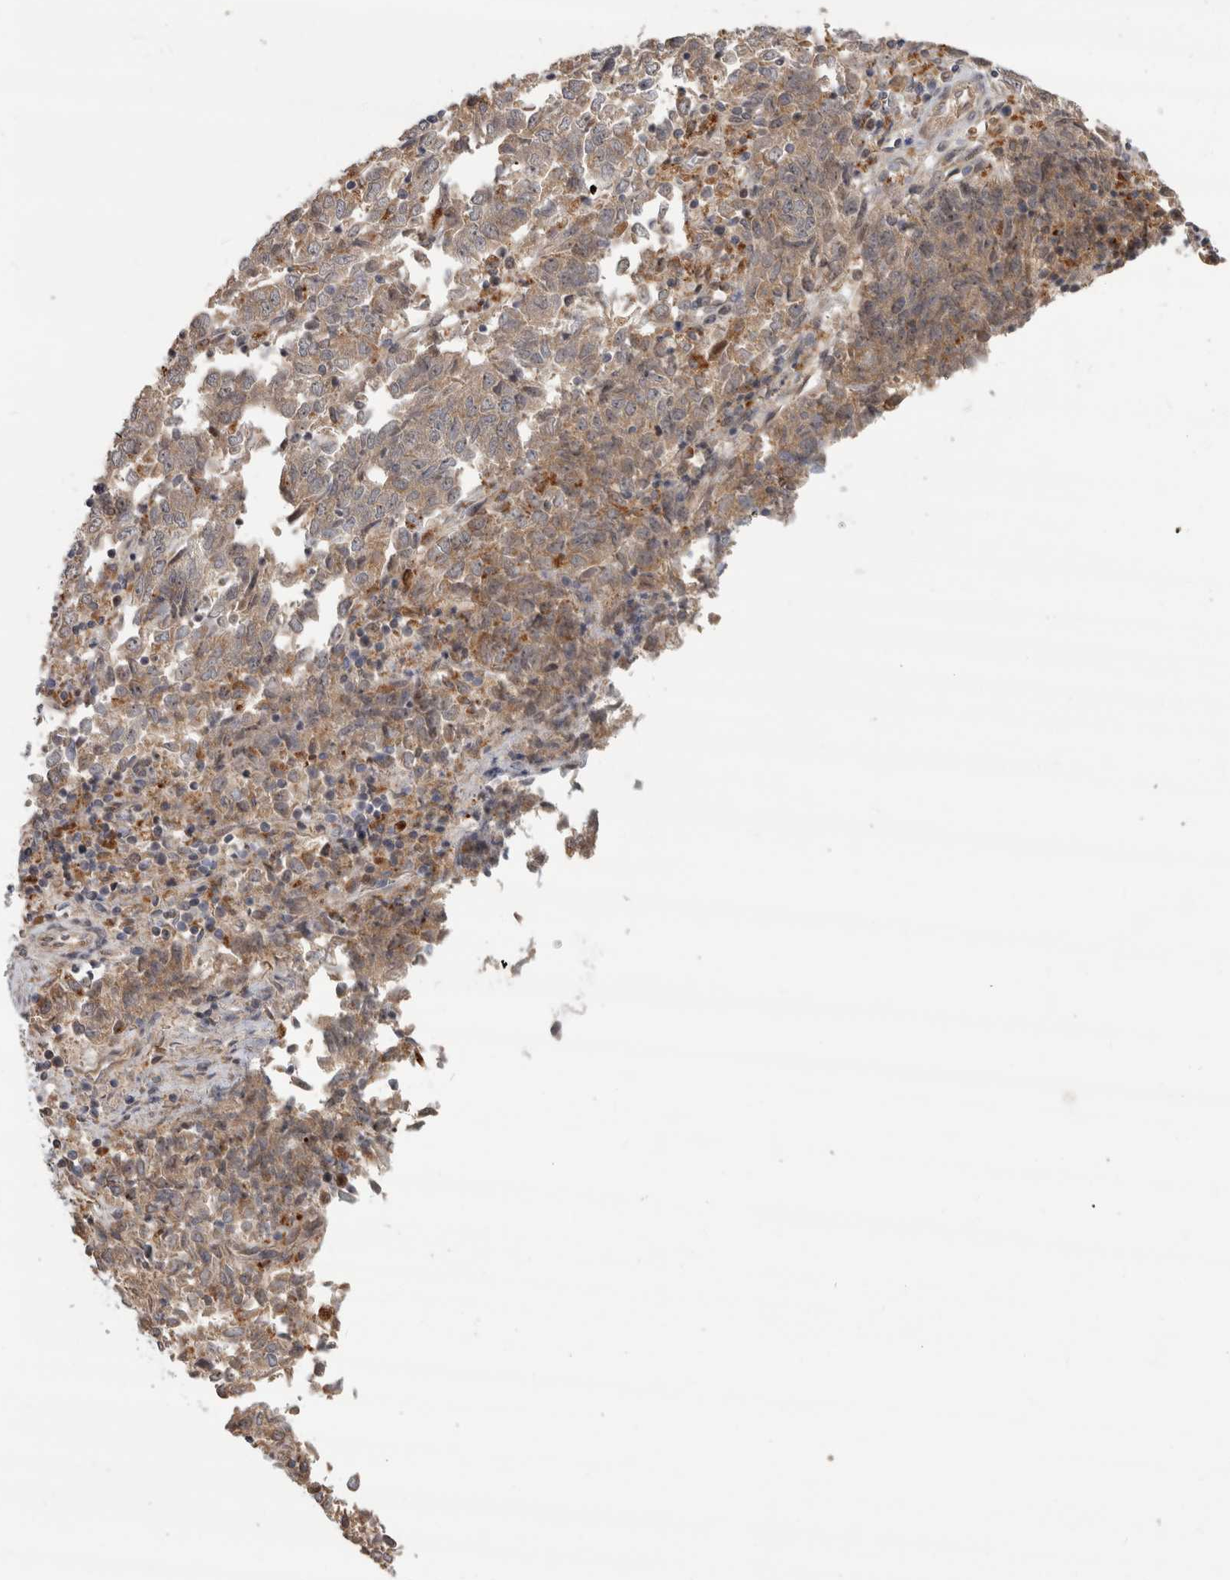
{"staining": {"intensity": "weak", "quantity": ">75%", "location": "cytoplasmic/membranous"}, "tissue": "endometrial cancer", "cell_type": "Tumor cells", "image_type": "cancer", "snomed": [{"axis": "morphology", "description": "Adenocarcinoma, NOS"}, {"axis": "topography", "description": "Endometrium"}], "caption": "This is an image of IHC staining of endometrial cancer, which shows weak positivity in the cytoplasmic/membranous of tumor cells.", "gene": "NAB2", "patient": {"sex": "female", "age": 80}}